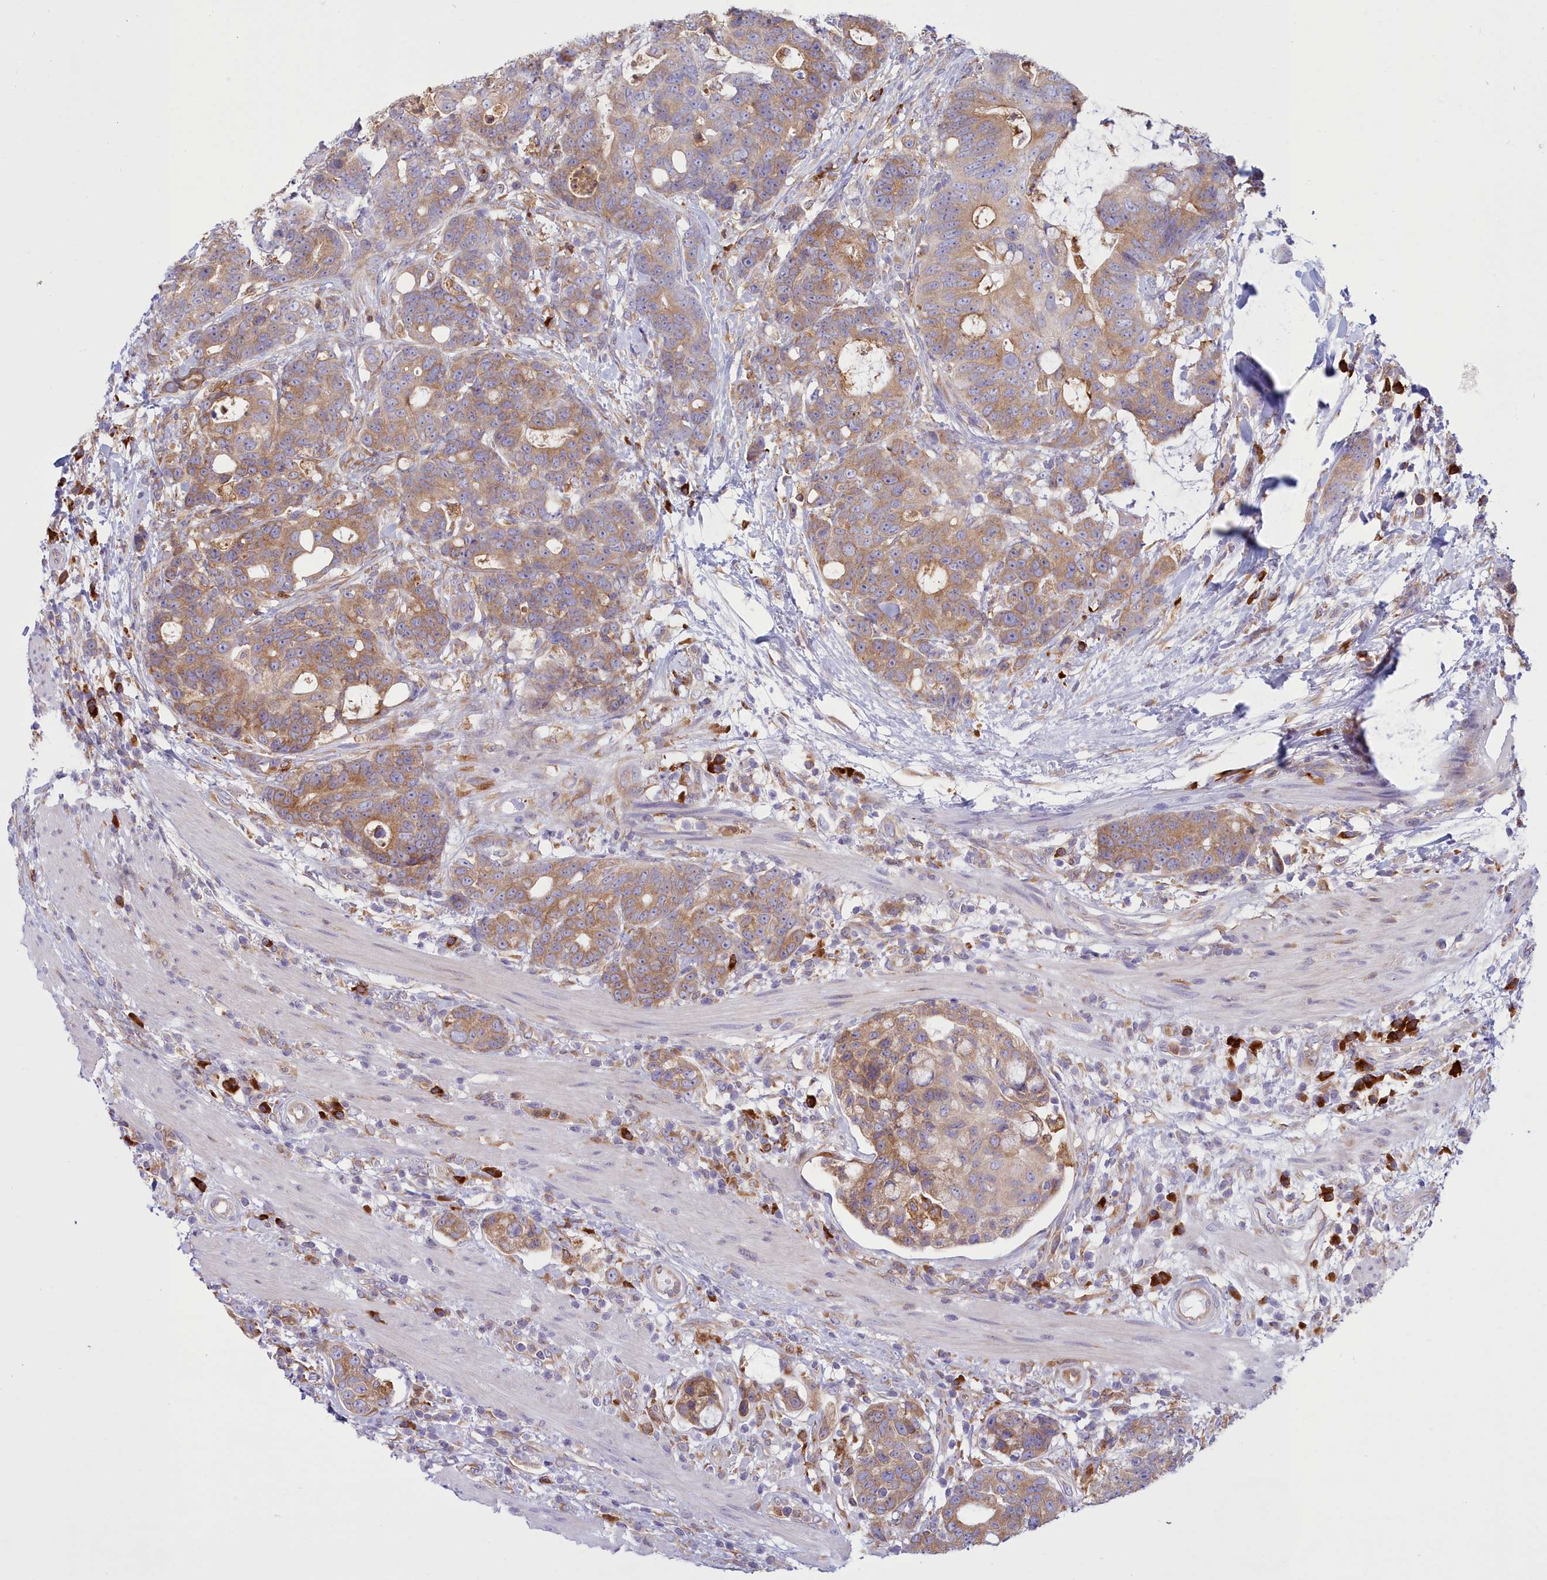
{"staining": {"intensity": "moderate", "quantity": ">75%", "location": "cytoplasmic/membranous"}, "tissue": "colorectal cancer", "cell_type": "Tumor cells", "image_type": "cancer", "snomed": [{"axis": "morphology", "description": "Adenocarcinoma, NOS"}, {"axis": "topography", "description": "Colon"}], "caption": "Colorectal adenocarcinoma stained with immunohistochemistry (IHC) exhibits moderate cytoplasmic/membranous expression in approximately >75% of tumor cells.", "gene": "HM13", "patient": {"sex": "female", "age": 82}}